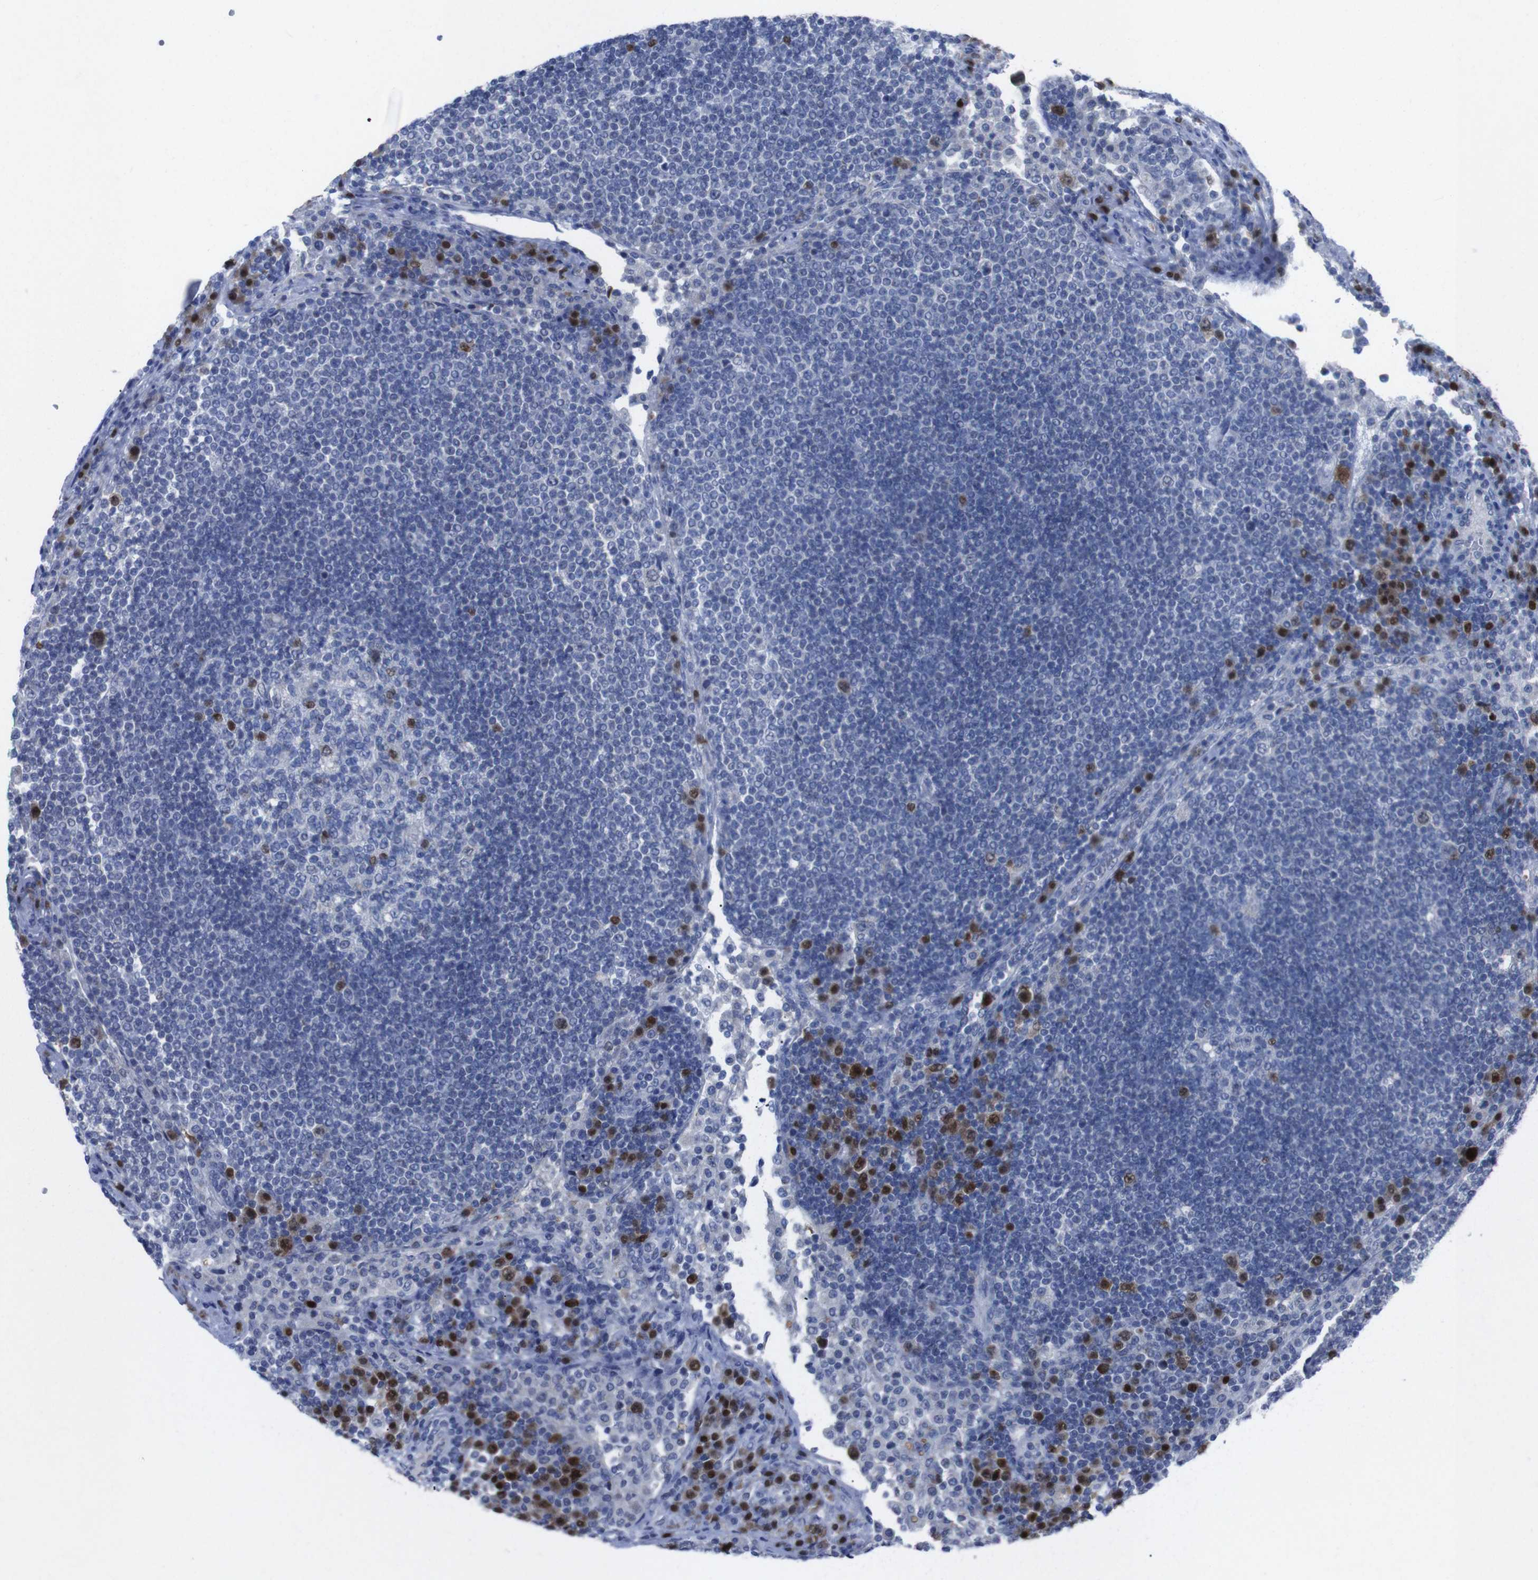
{"staining": {"intensity": "strong", "quantity": "<25%", "location": "nuclear"}, "tissue": "lymph node", "cell_type": "Germinal center cells", "image_type": "normal", "snomed": [{"axis": "morphology", "description": "Normal tissue, NOS"}, {"axis": "topography", "description": "Lymph node"}], "caption": "An image of human lymph node stained for a protein demonstrates strong nuclear brown staining in germinal center cells.", "gene": "IRF4", "patient": {"sex": "female", "age": 53}}